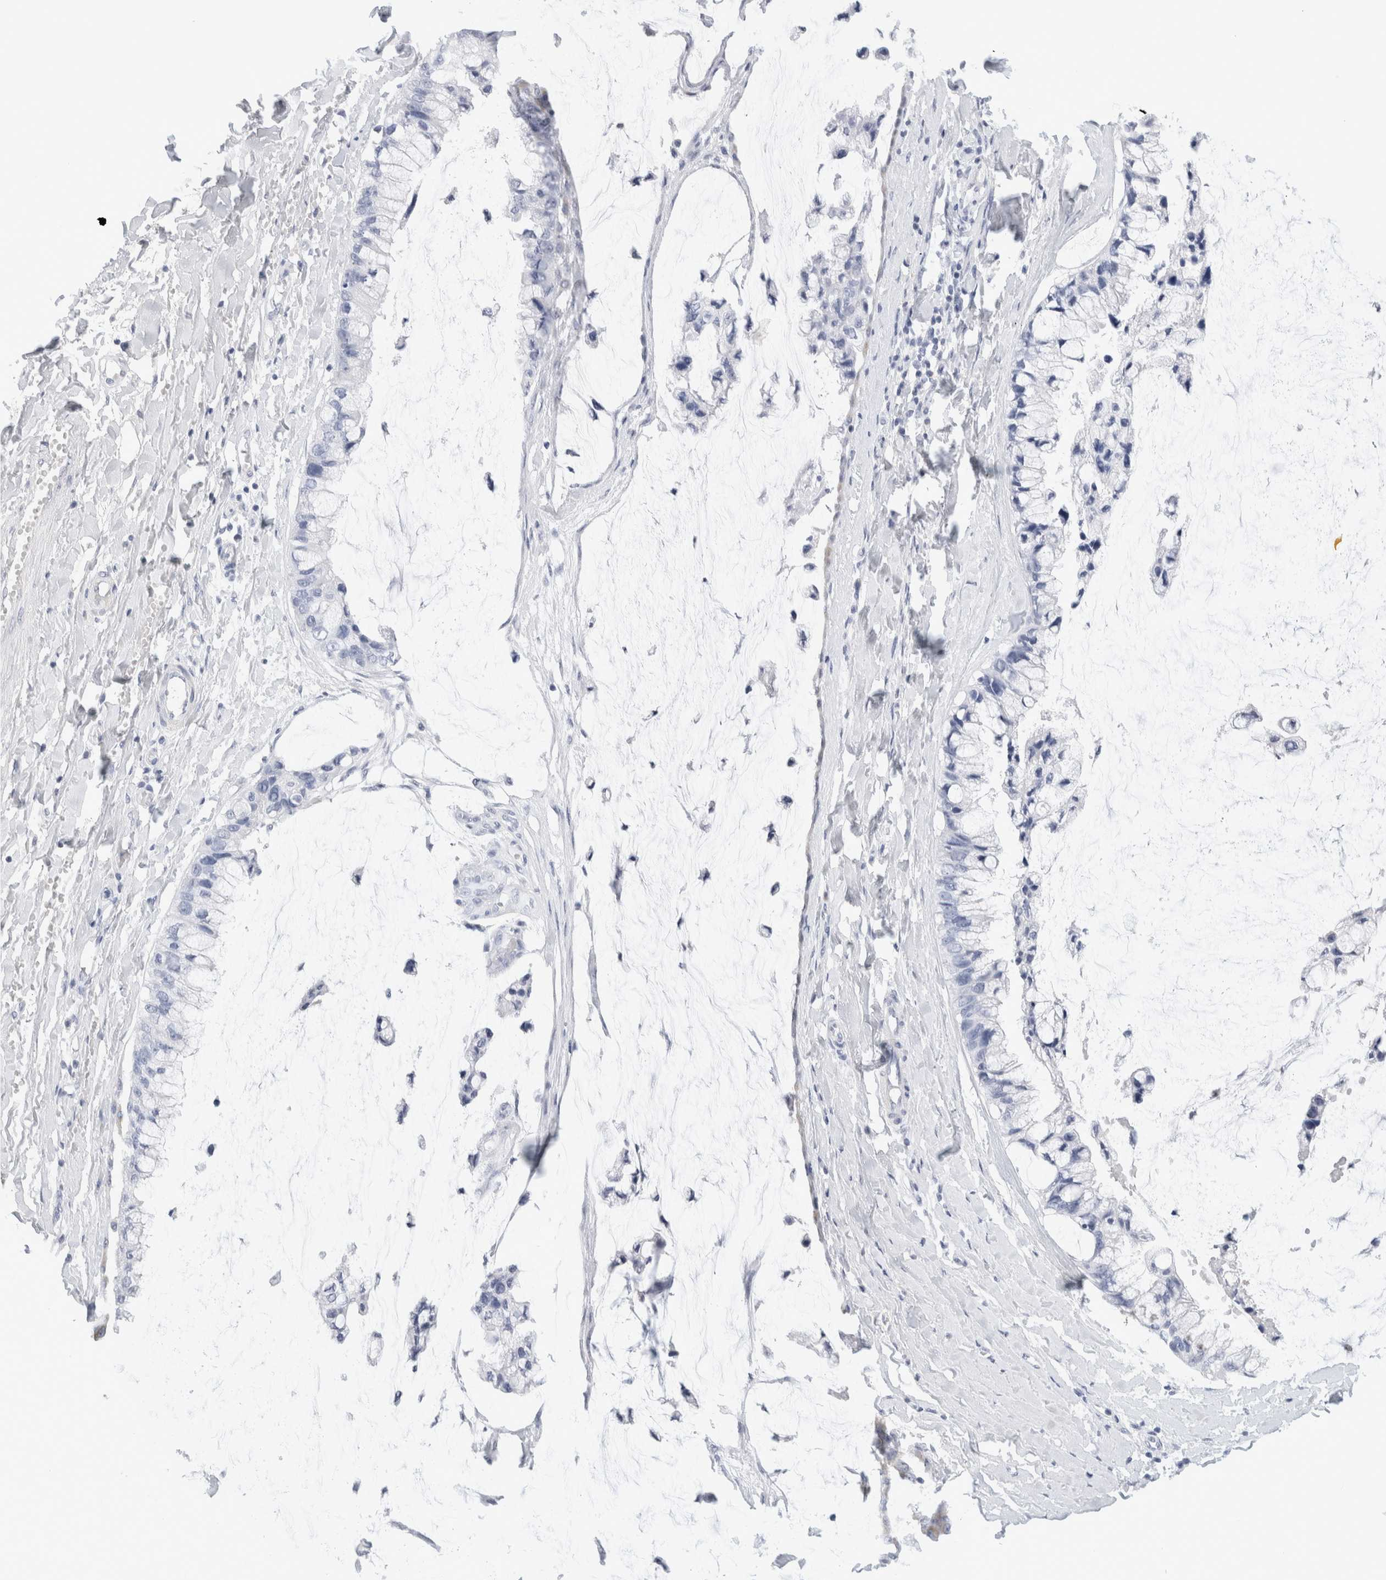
{"staining": {"intensity": "negative", "quantity": "none", "location": "none"}, "tissue": "ovarian cancer", "cell_type": "Tumor cells", "image_type": "cancer", "snomed": [{"axis": "morphology", "description": "Cystadenocarcinoma, mucinous, NOS"}, {"axis": "topography", "description": "Ovary"}], "caption": "Immunohistochemical staining of human ovarian mucinous cystadenocarcinoma demonstrates no significant staining in tumor cells.", "gene": "ECHDC2", "patient": {"sex": "female", "age": 39}}